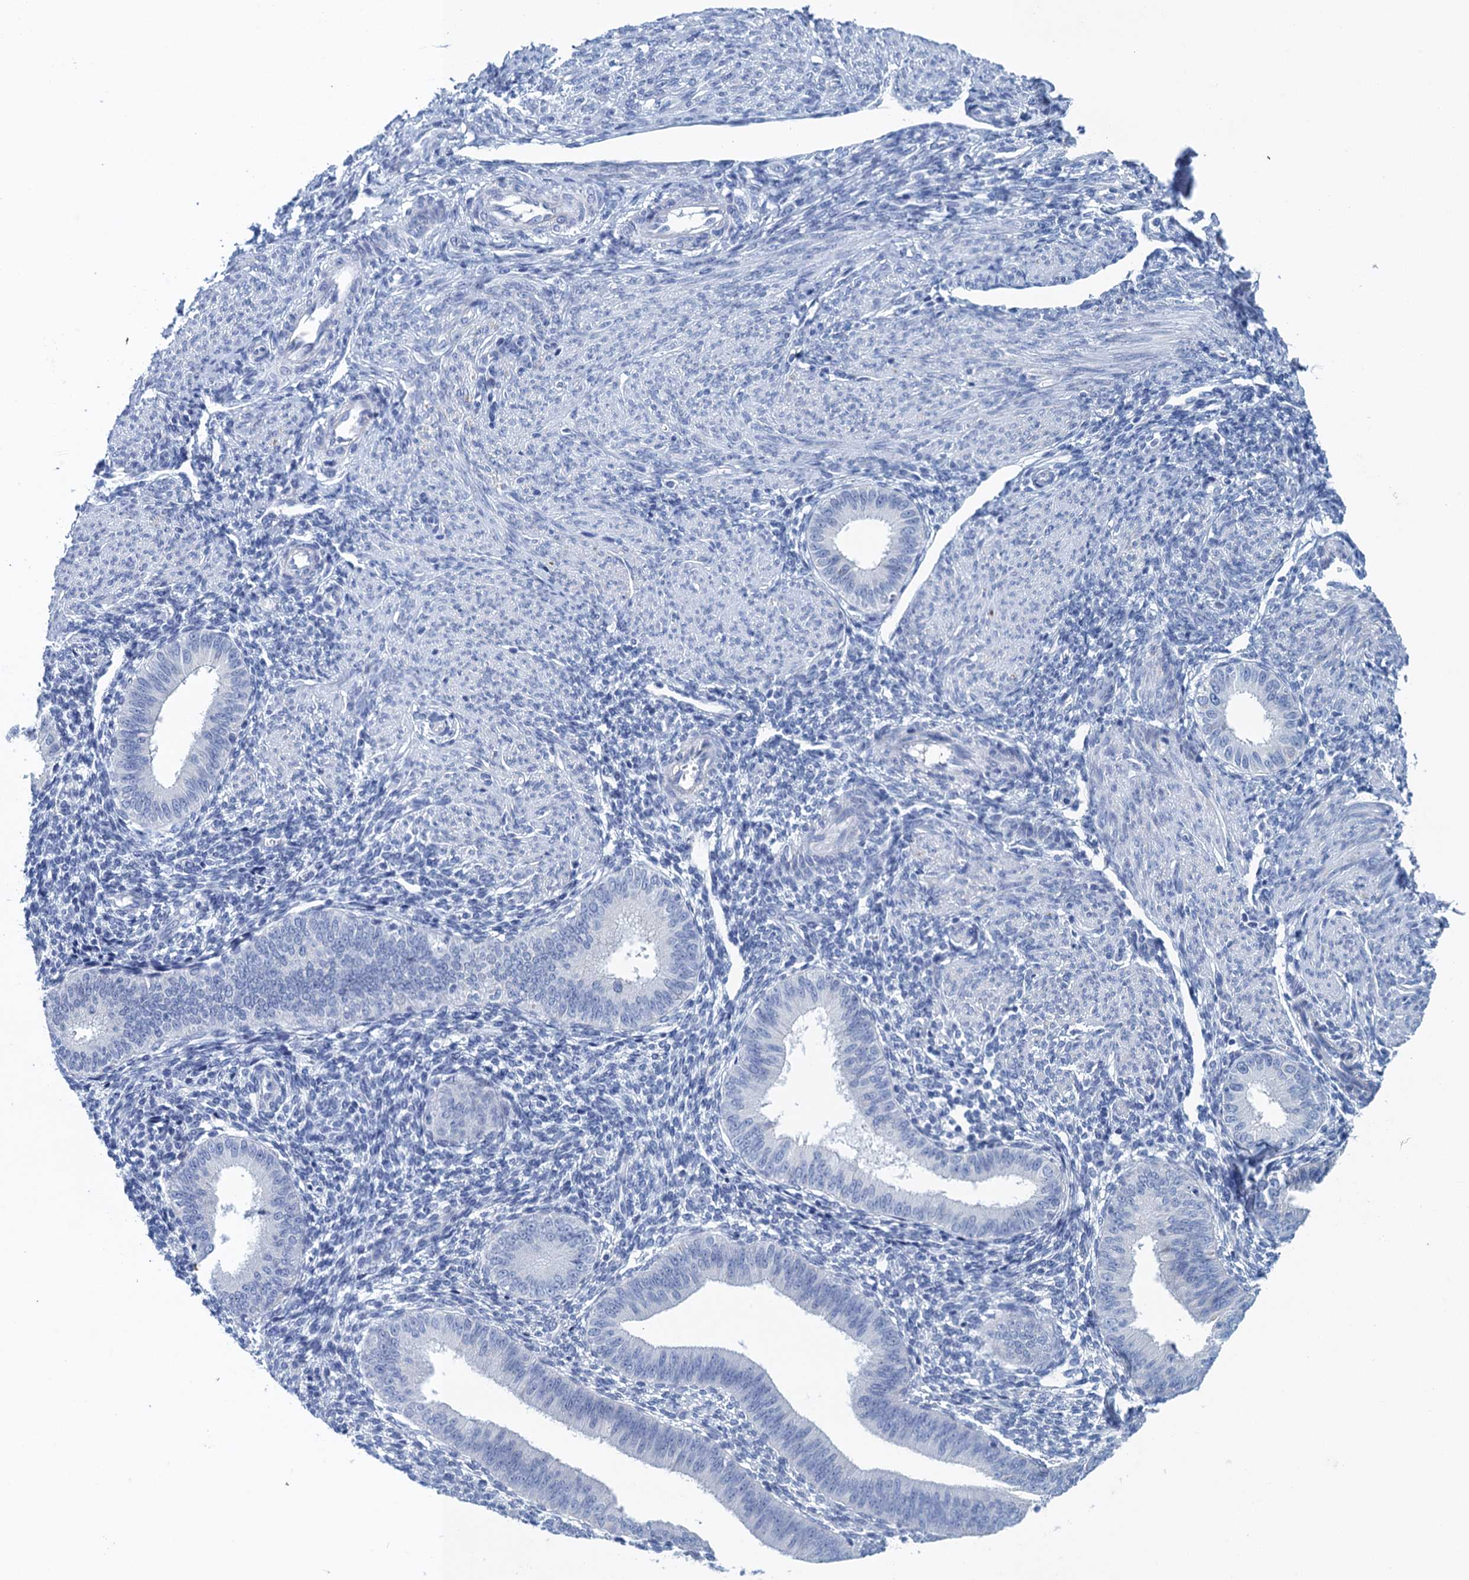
{"staining": {"intensity": "negative", "quantity": "none", "location": "none"}, "tissue": "endometrium", "cell_type": "Cells in endometrial stroma", "image_type": "normal", "snomed": [{"axis": "morphology", "description": "Normal tissue, NOS"}, {"axis": "topography", "description": "Uterus"}, {"axis": "topography", "description": "Endometrium"}], "caption": "Immunohistochemistry (IHC) of benign endometrium demonstrates no staining in cells in endometrial stroma. (Immunohistochemistry, brightfield microscopy, high magnification).", "gene": "SCEL", "patient": {"sex": "female", "age": 48}}